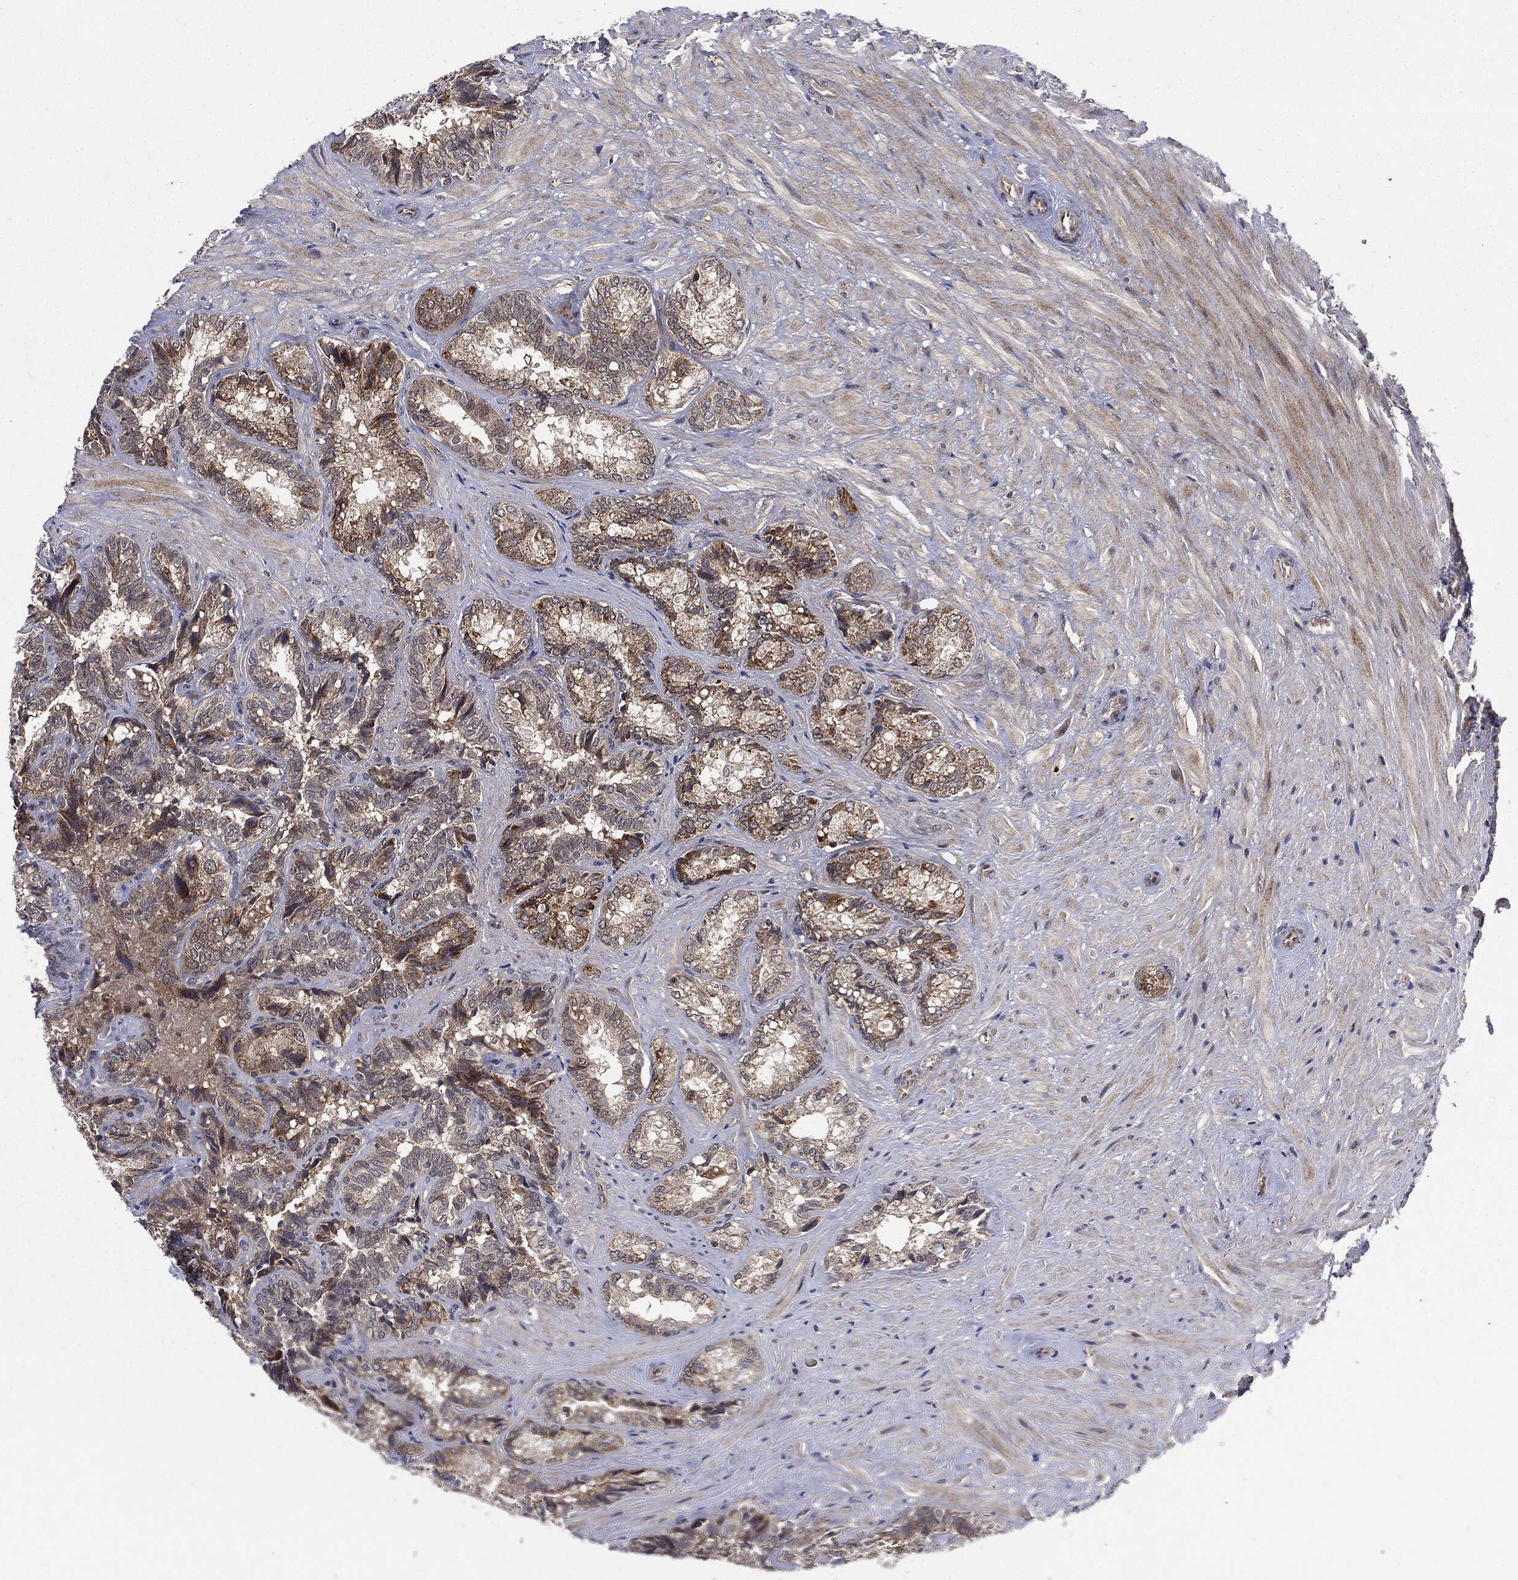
{"staining": {"intensity": "moderate", "quantity": "25%-75%", "location": "cytoplasmic/membranous"}, "tissue": "seminal vesicle", "cell_type": "Glandular cells", "image_type": "normal", "snomed": [{"axis": "morphology", "description": "Normal tissue, NOS"}, {"axis": "topography", "description": "Seminal veicle"}], "caption": "Seminal vesicle stained with DAB (3,3'-diaminobenzidine) immunohistochemistry (IHC) displays medium levels of moderate cytoplasmic/membranous positivity in about 25%-75% of glandular cells.", "gene": "PTPA", "patient": {"sex": "male", "age": 68}}